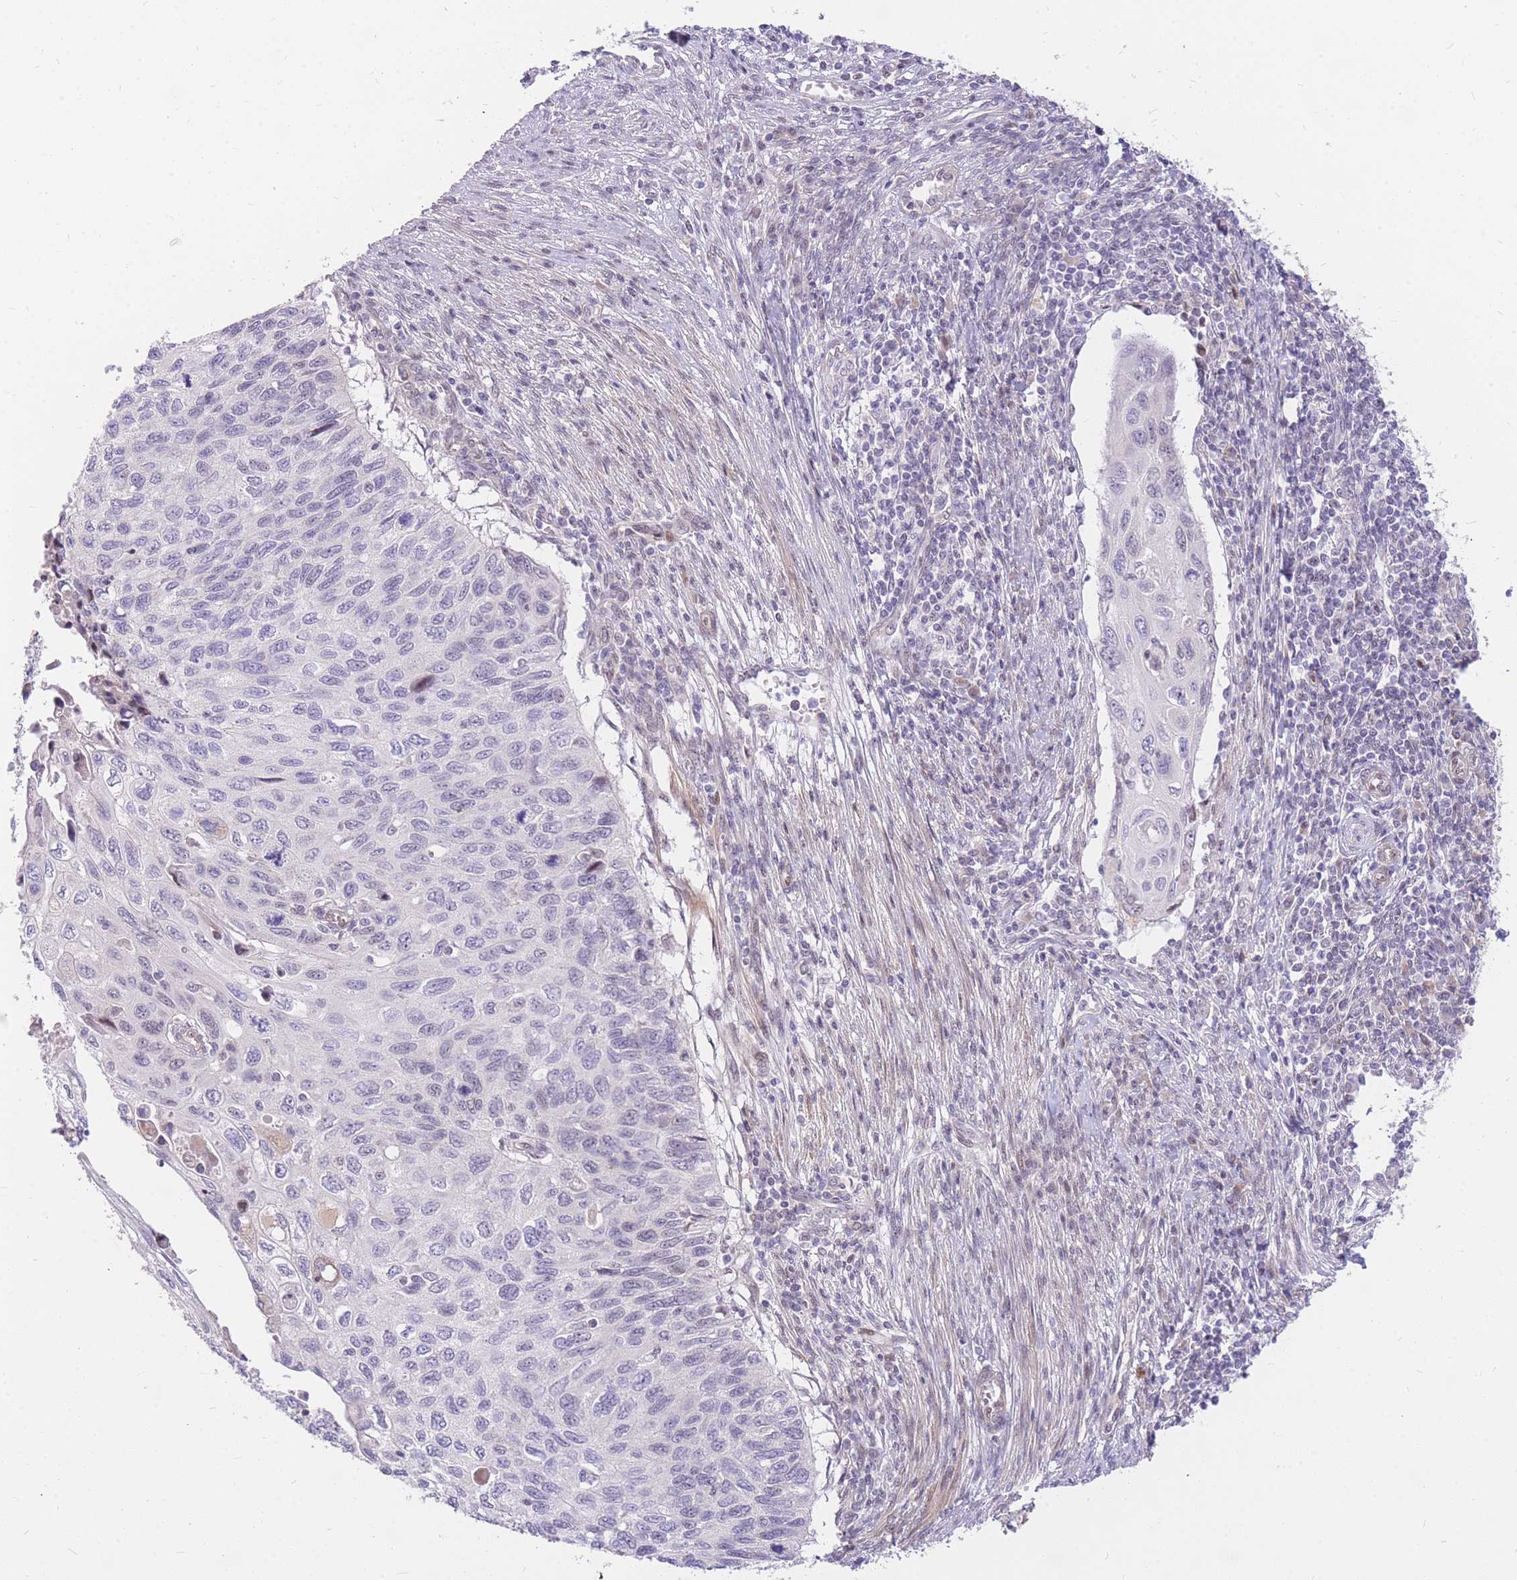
{"staining": {"intensity": "negative", "quantity": "none", "location": "none"}, "tissue": "cervical cancer", "cell_type": "Tumor cells", "image_type": "cancer", "snomed": [{"axis": "morphology", "description": "Squamous cell carcinoma, NOS"}, {"axis": "topography", "description": "Cervix"}], "caption": "Immunohistochemical staining of human cervical cancer (squamous cell carcinoma) displays no significant positivity in tumor cells.", "gene": "TLE2", "patient": {"sex": "female", "age": 70}}